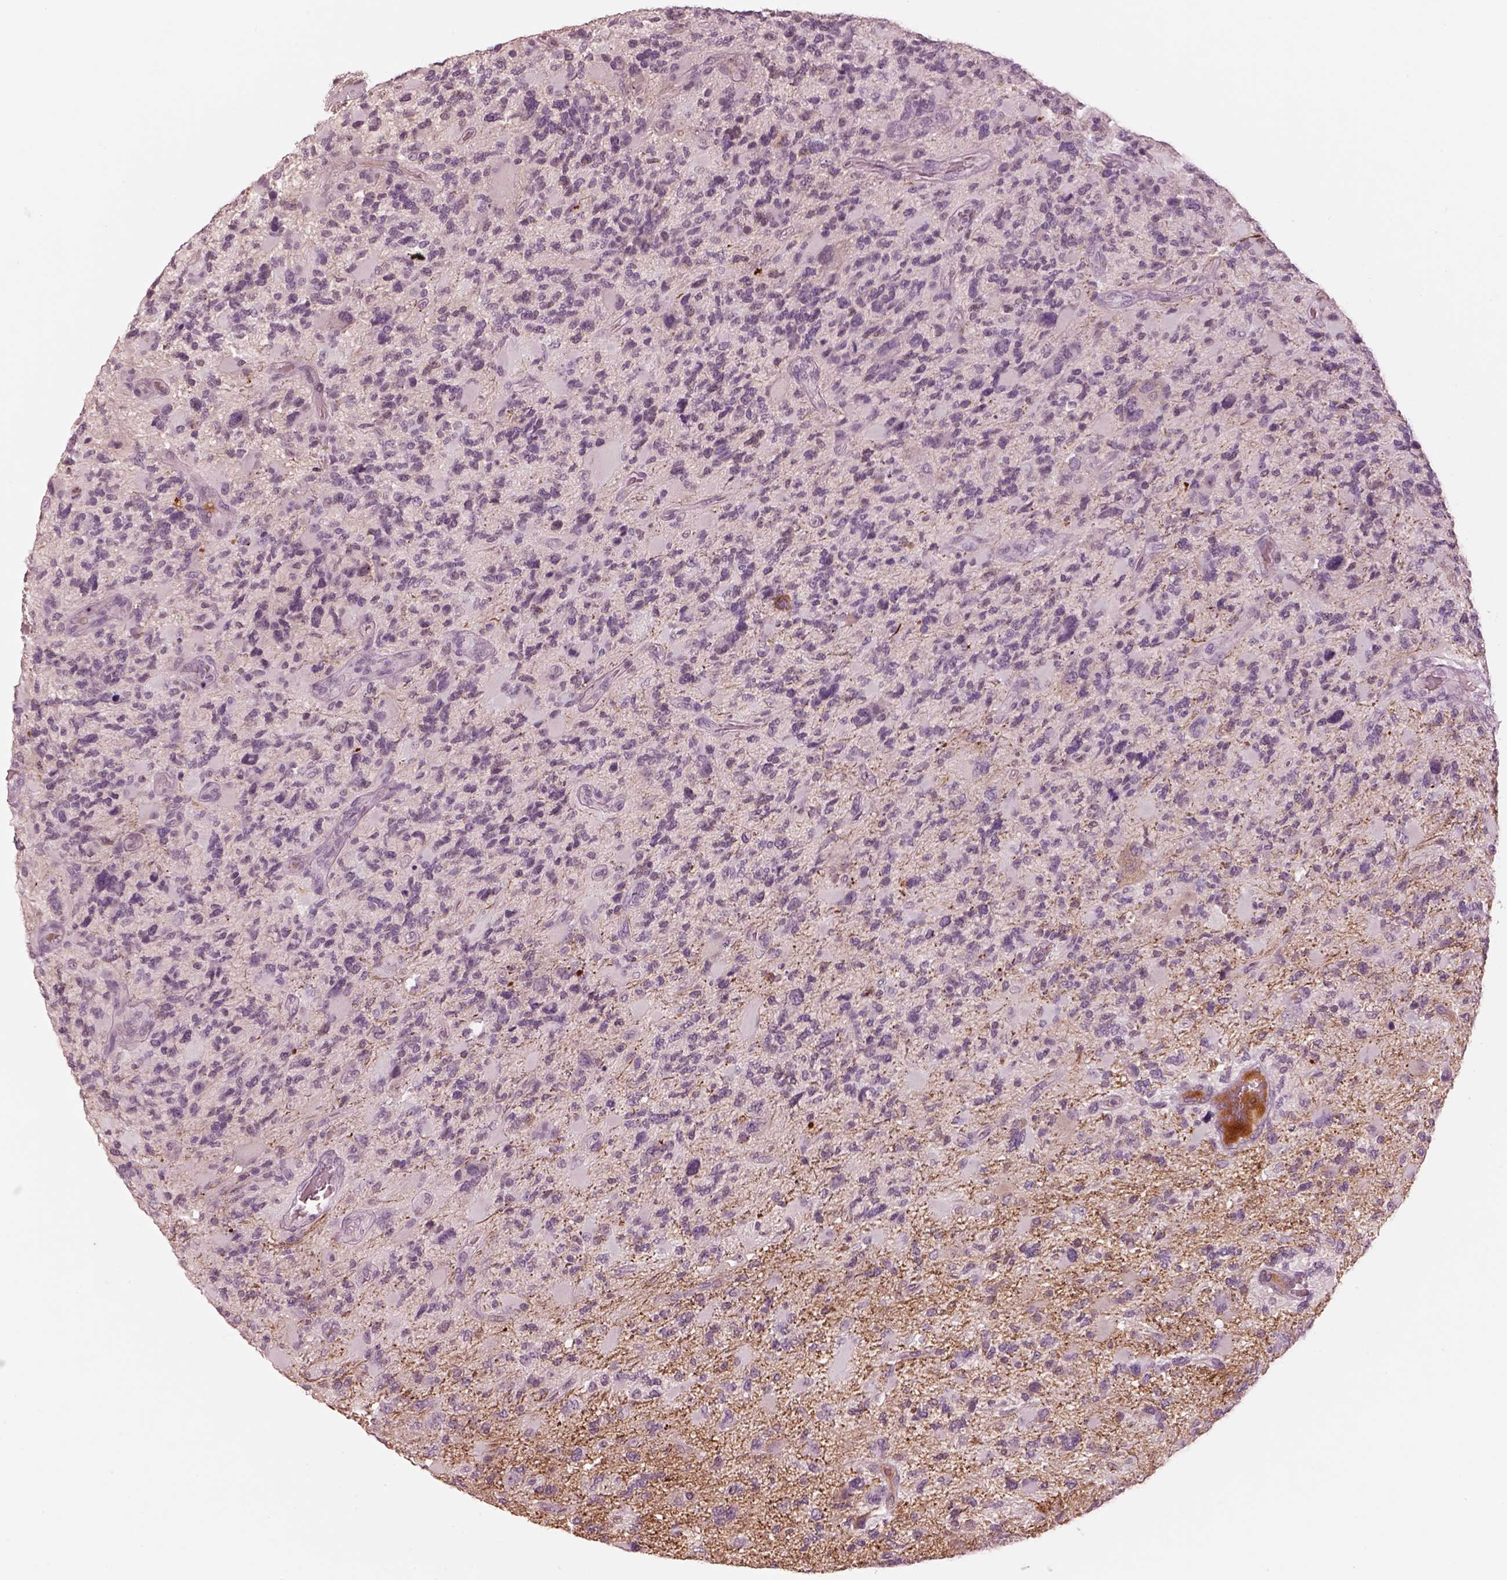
{"staining": {"intensity": "negative", "quantity": "none", "location": "none"}, "tissue": "glioma", "cell_type": "Tumor cells", "image_type": "cancer", "snomed": [{"axis": "morphology", "description": "Glioma, malignant, High grade"}, {"axis": "topography", "description": "Brain"}], "caption": "Protein analysis of glioma demonstrates no significant positivity in tumor cells. The staining was performed using DAB (3,3'-diaminobenzidine) to visualize the protein expression in brown, while the nuclei were stained in blue with hematoxylin (Magnification: 20x).", "gene": "KCNA2", "patient": {"sex": "female", "age": 71}}